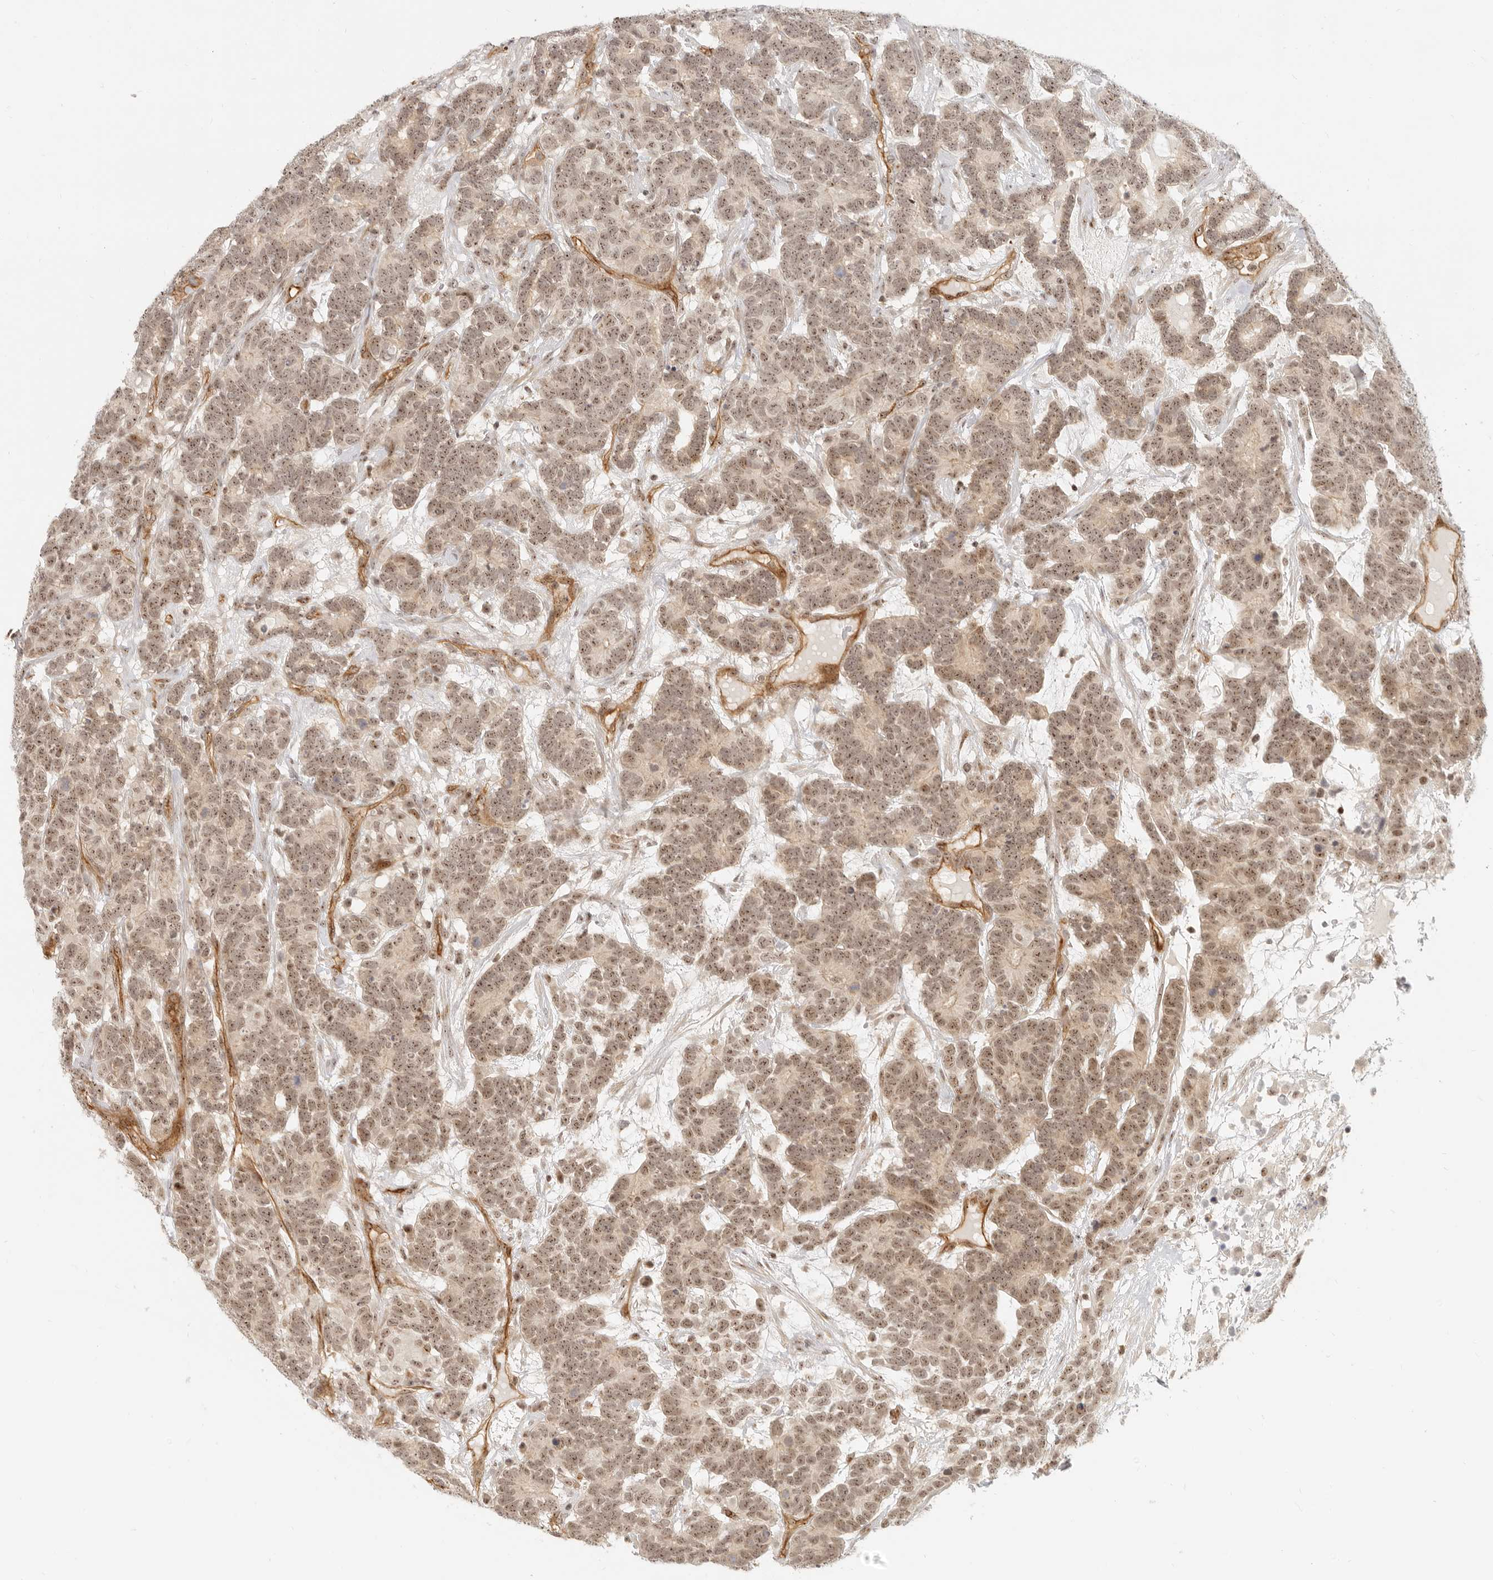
{"staining": {"intensity": "moderate", "quantity": ">75%", "location": "nuclear"}, "tissue": "testis cancer", "cell_type": "Tumor cells", "image_type": "cancer", "snomed": [{"axis": "morphology", "description": "Carcinoma, Embryonal, NOS"}, {"axis": "topography", "description": "Testis"}], "caption": "An immunohistochemistry photomicrograph of neoplastic tissue is shown. Protein staining in brown labels moderate nuclear positivity in embryonal carcinoma (testis) within tumor cells.", "gene": "BAP1", "patient": {"sex": "male", "age": 26}}